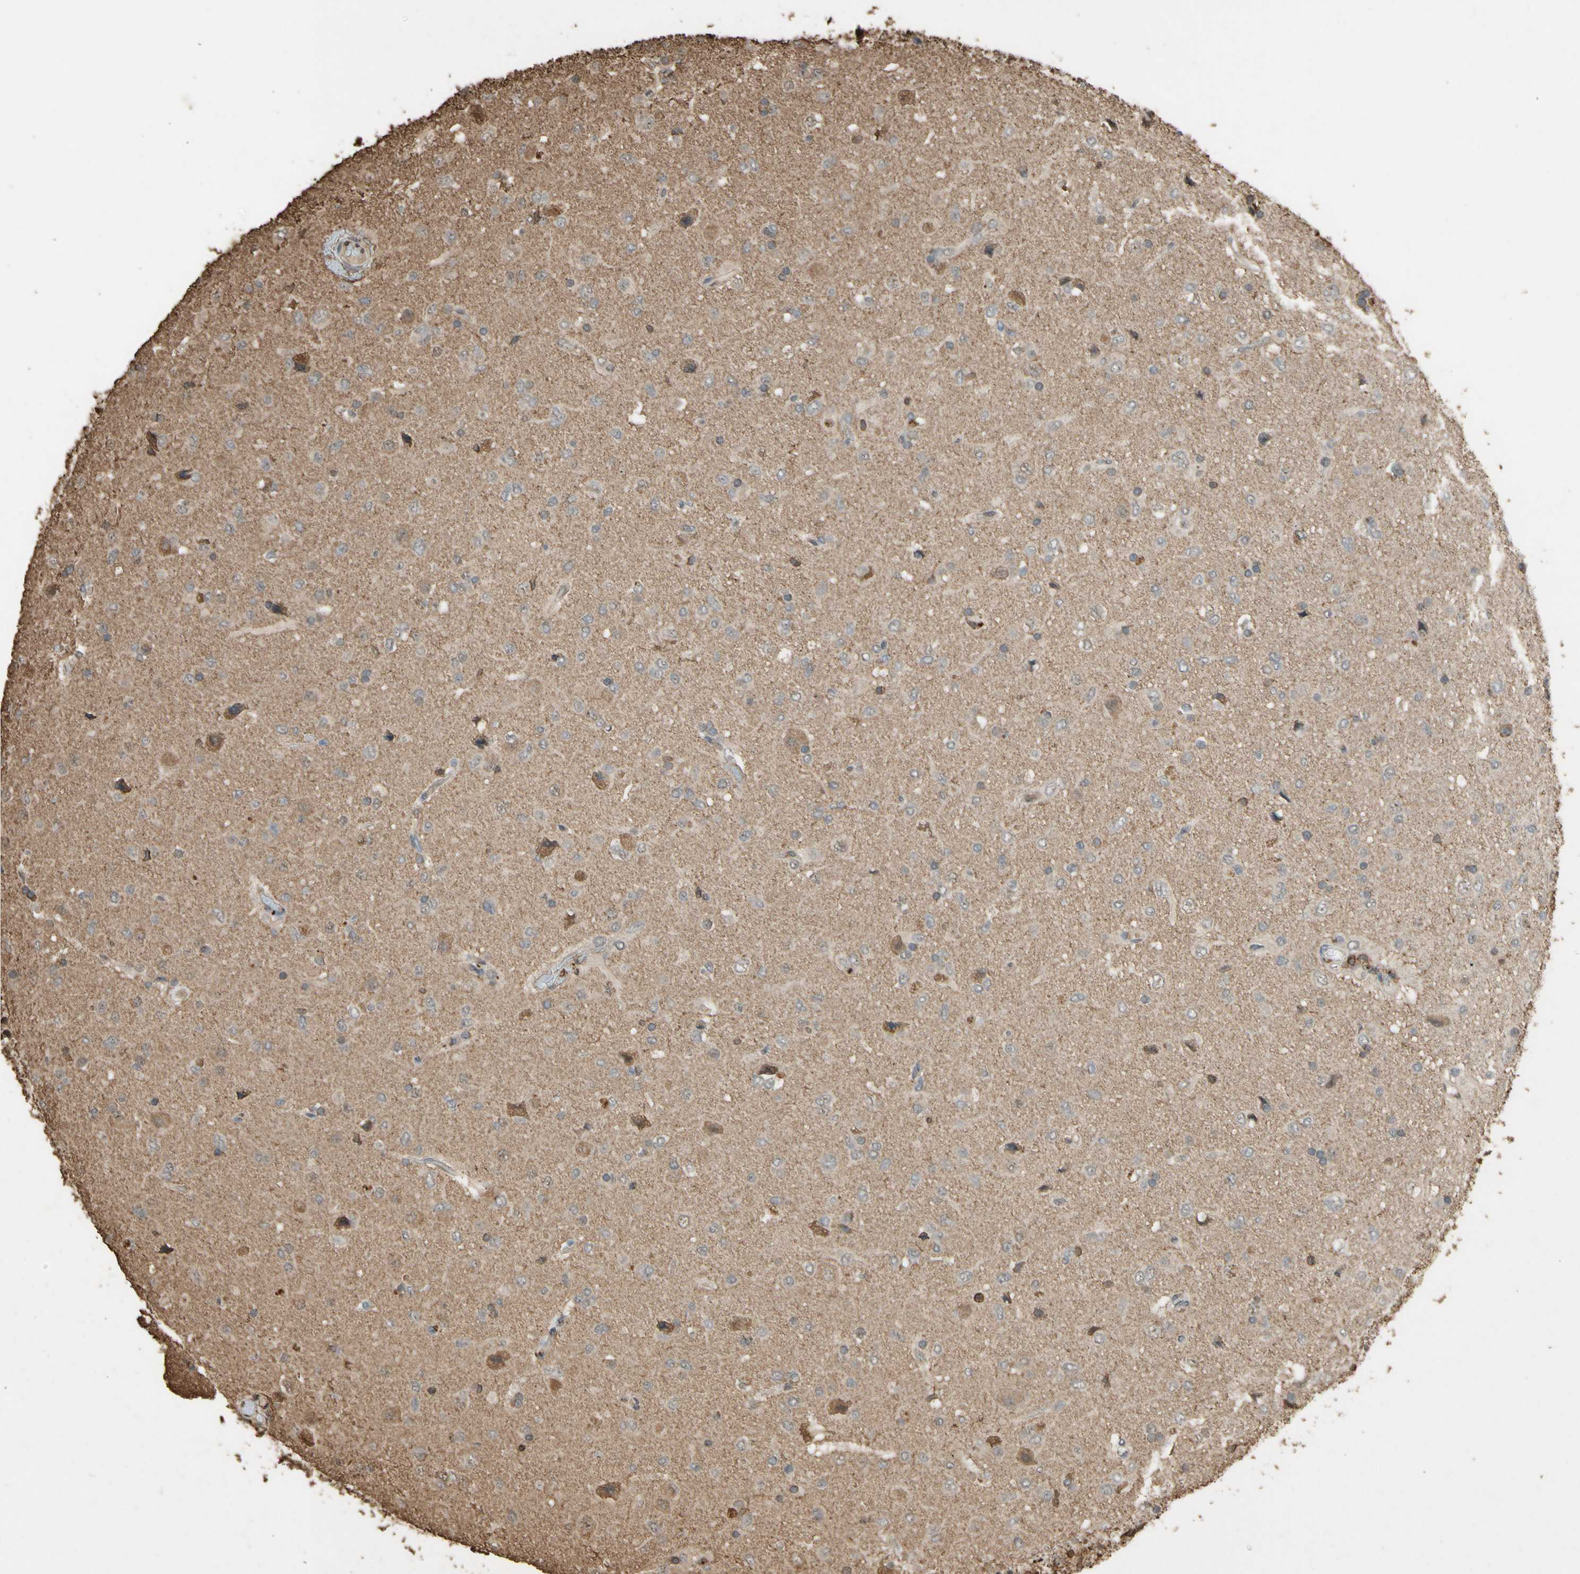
{"staining": {"intensity": "moderate", "quantity": "<25%", "location": "cytoplasmic/membranous"}, "tissue": "glioma", "cell_type": "Tumor cells", "image_type": "cancer", "snomed": [{"axis": "morphology", "description": "Glioma, malignant, Low grade"}, {"axis": "topography", "description": "Brain"}], "caption": "A brown stain labels moderate cytoplasmic/membranous positivity of a protein in malignant glioma (low-grade) tumor cells. (brown staining indicates protein expression, while blue staining denotes nuclei).", "gene": "TNFSF13B", "patient": {"sex": "male", "age": 77}}